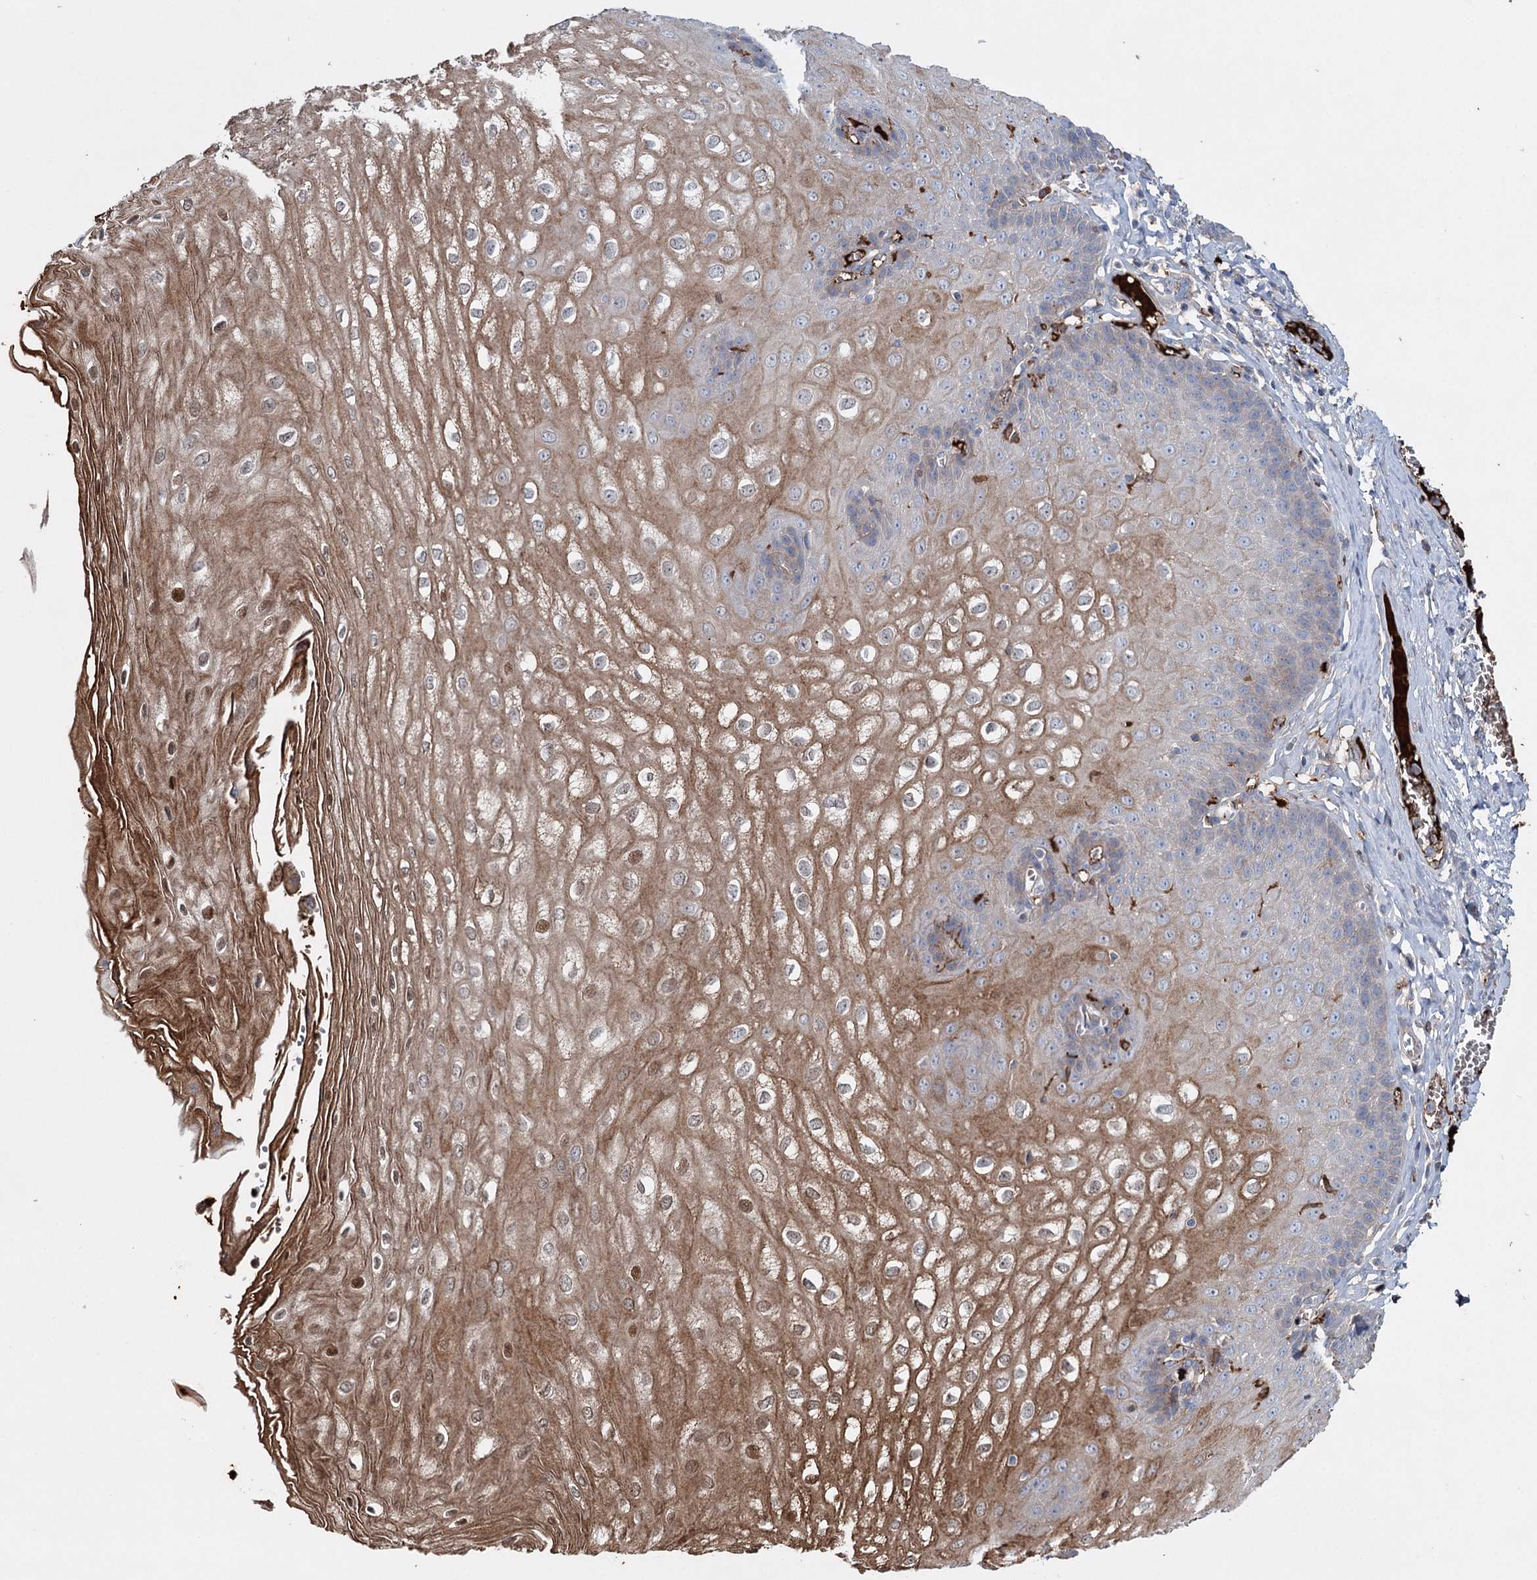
{"staining": {"intensity": "moderate", "quantity": "25%-75%", "location": "cytoplasmic/membranous,nuclear"}, "tissue": "esophagus", "cell_type": "Squamous epithelial cells", "image_type": "normal", "snomed": [{"axis": "morphology", "description": "Normal tissue, NOS"}, {"axis": "topography", "description": "Esophagus"}], "caption": "This is a micrograph of immunohistochemistry (IHC) staining of benign esophagus, which shows moderate expression in the cytoplasmic/membranous,nuclear of squamous epithelial cells.", "gene": "ALKBH8", "patient": {"sex": "male", "age": 60}}